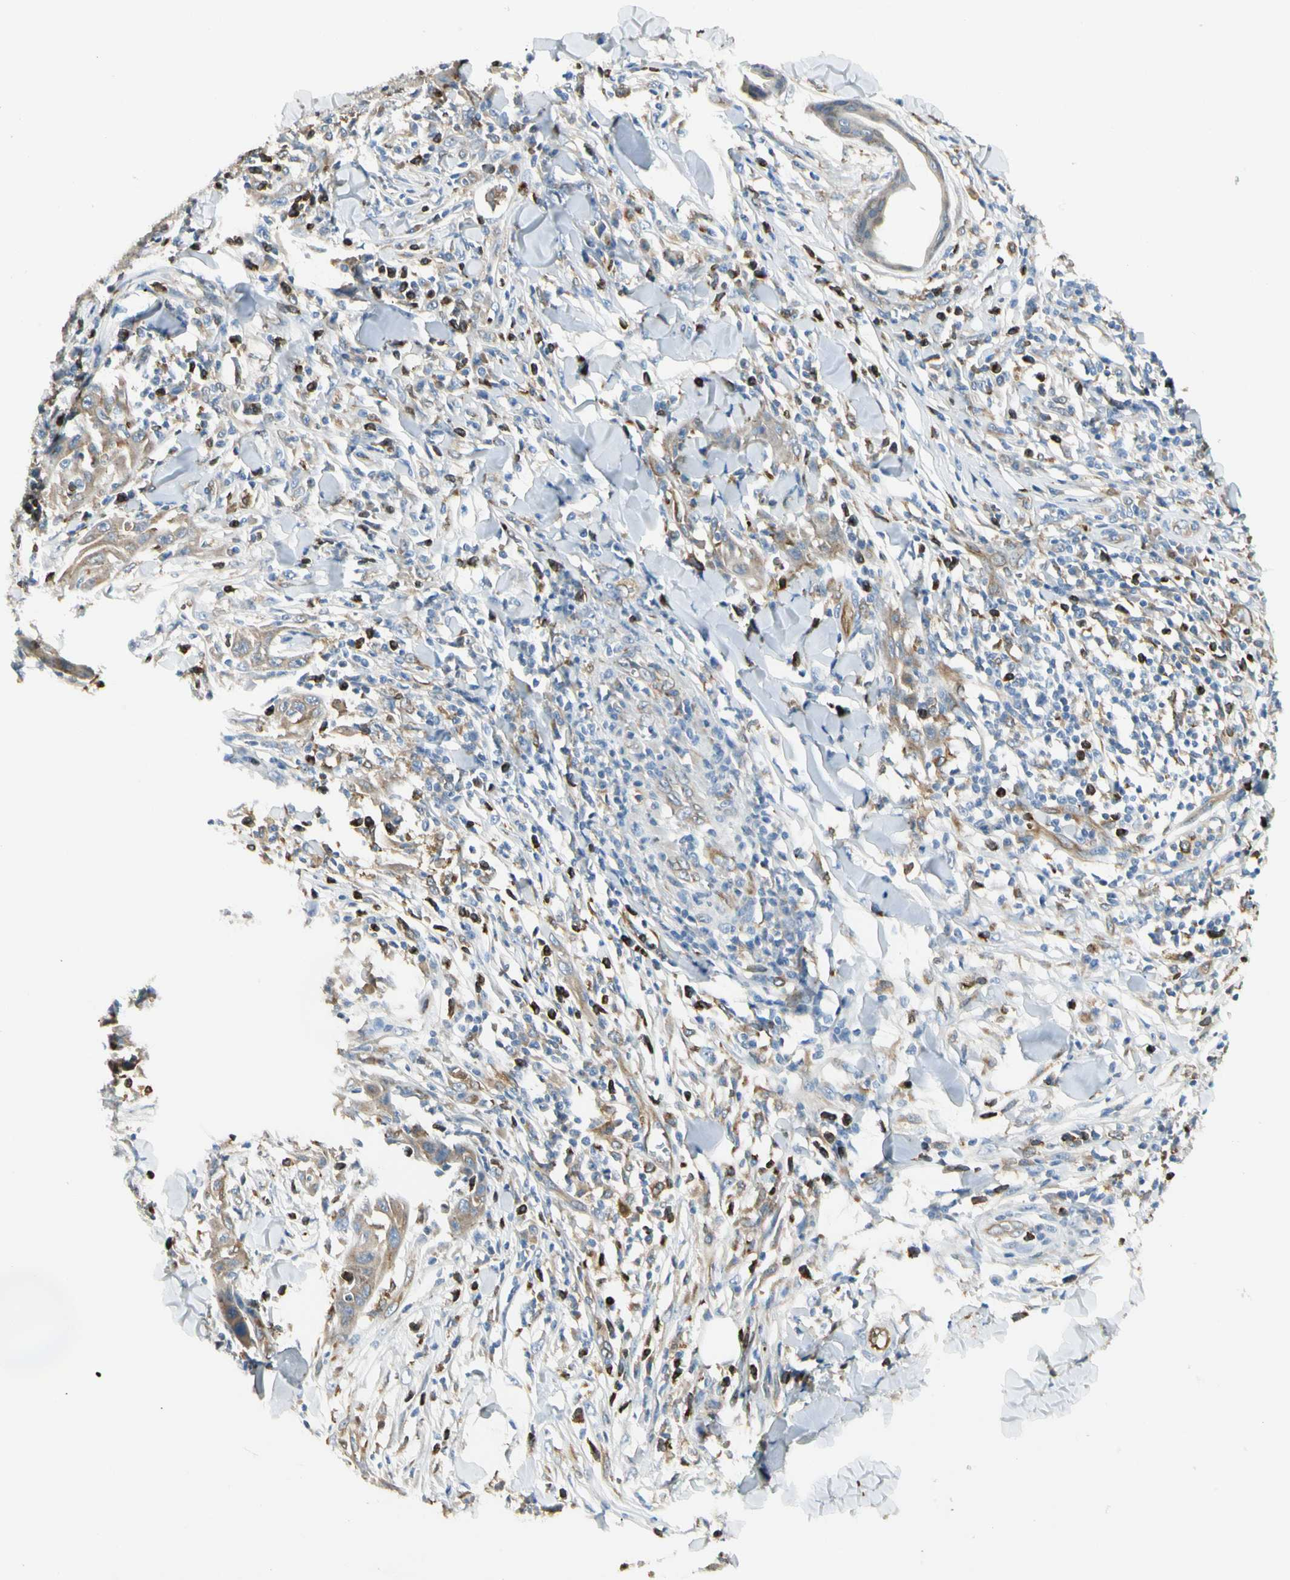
{"staining": {"intensity": "weak", "quantity": ">75%", "location": "cytoplasmic/membranous"}, "tissue": "skin cancer", "cell_type": "Tumor cells", "image_type": "cancer", "snomed": [{"axis": "morphology", "description": "Squamous cell carcinoma, NOS"}, {"axis": "topography", "description": "Skin"}], "caption": "This is an image of immunohistochemistry staining of skin cancer (squamous cell carcinoma), which shows weak staining in the cytoplasmic/membranous of tumor cells.", "gene": "LPCAT2", "patient": {"sex": "male", "age": 24}}